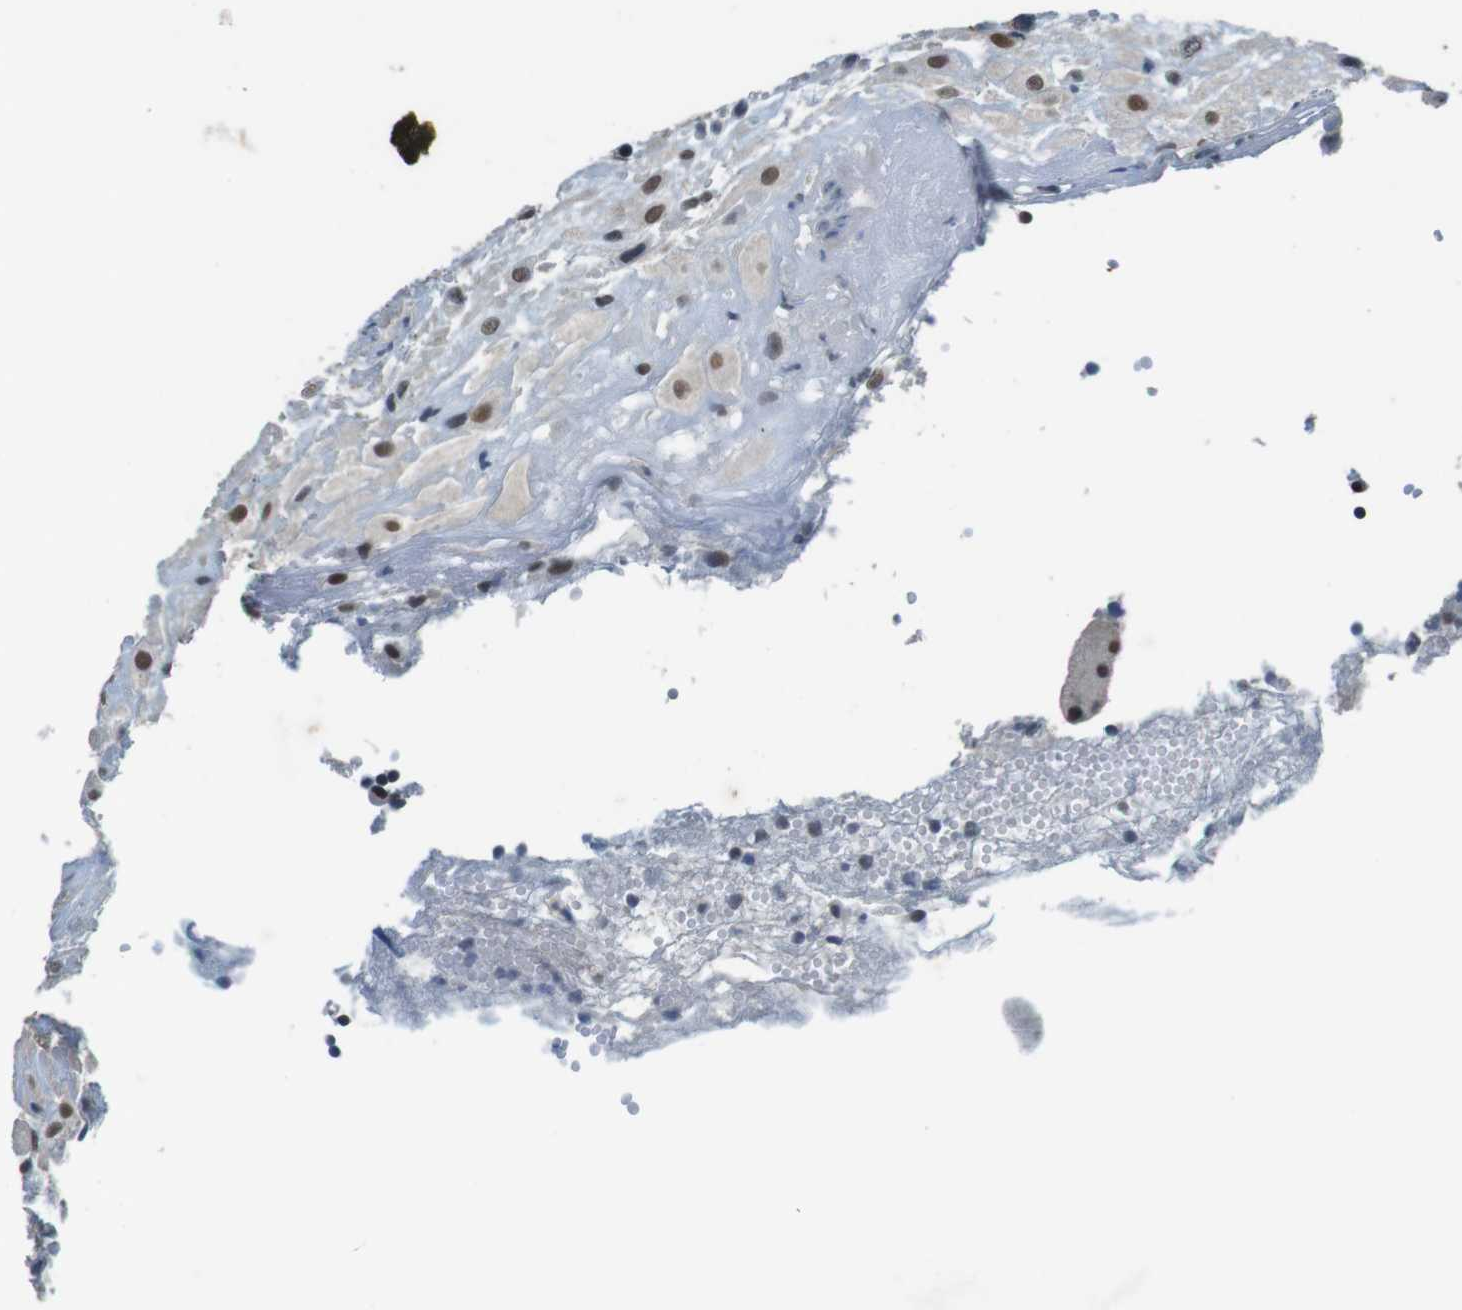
{"staining": {"intensity": "weak", "quantity": ">75%", "location": "nuclear"}, "tissue": "placenta", "cell_type": "Decidual cells", "image_type": "normal", "snomed": [{"axis": "morphology", "description": "Normal tissue, NOS"}, {"axis": "topography", "description": "Placenta"}], "caption": "IHC of benign human placenta reveals low levels of weak nuclear expression in about >75% of decidual cells.", "gene": "USP7", "patient": {"sex": "female", "age": 18}}